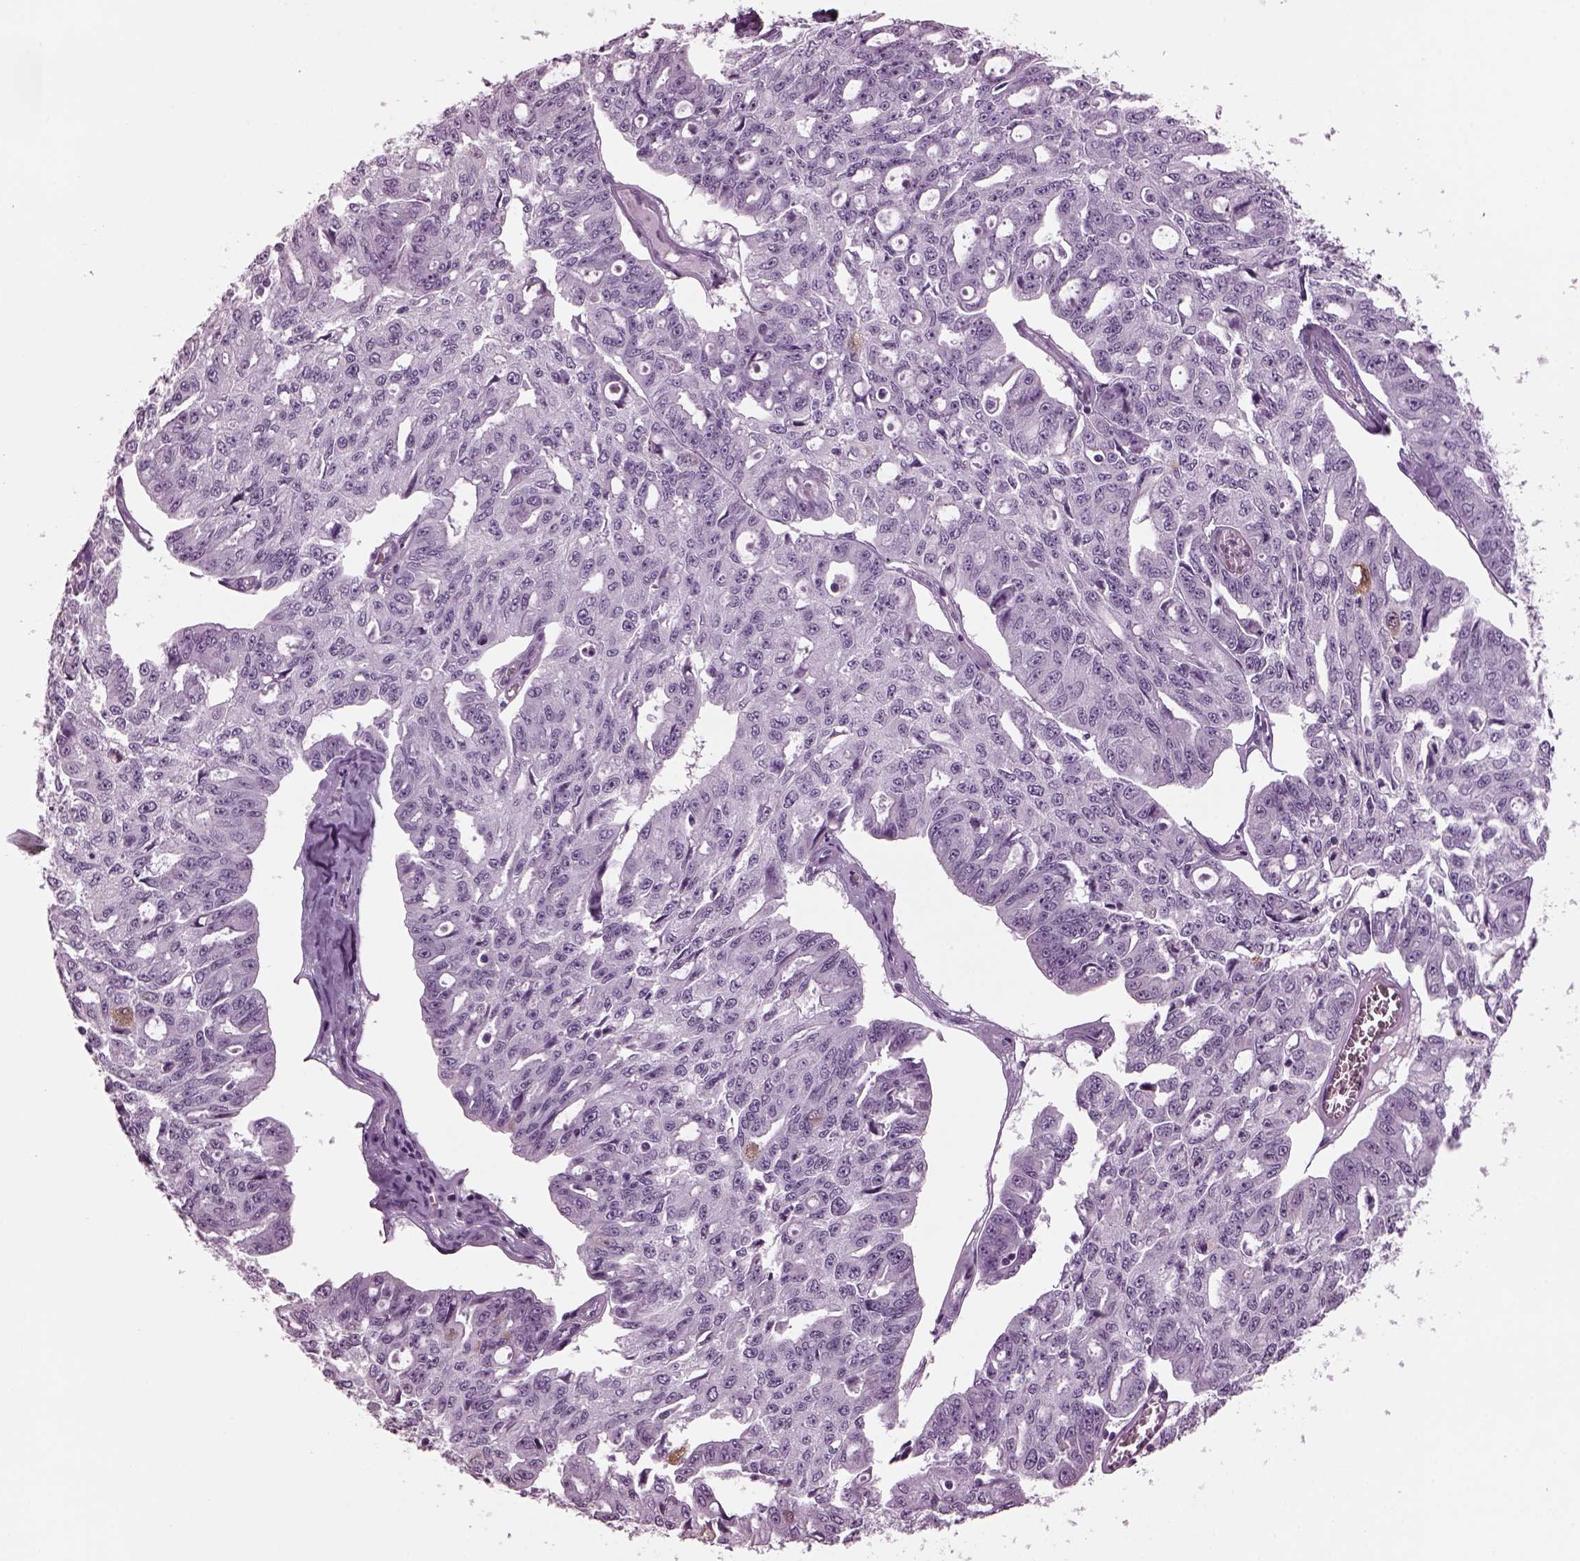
{"staining": {"intensity": "negative", "quantity": "none", "location": "none"}, "tissue": "ovarian cancer", "cell_type": "Tumor cells", "image_type": "cancer", "snomed": [{"axis": "morphology", "description": "Carcinoma, endometroid"}, {"axis": "topography", "description": "Ovary"}], "caption": "This is an IHC histopathology image of ovarian endometroid carcinoma. There is no staining in tumor cells.", "gene": "TPPP2", "patient": {"sex": "female", "age": 65}}